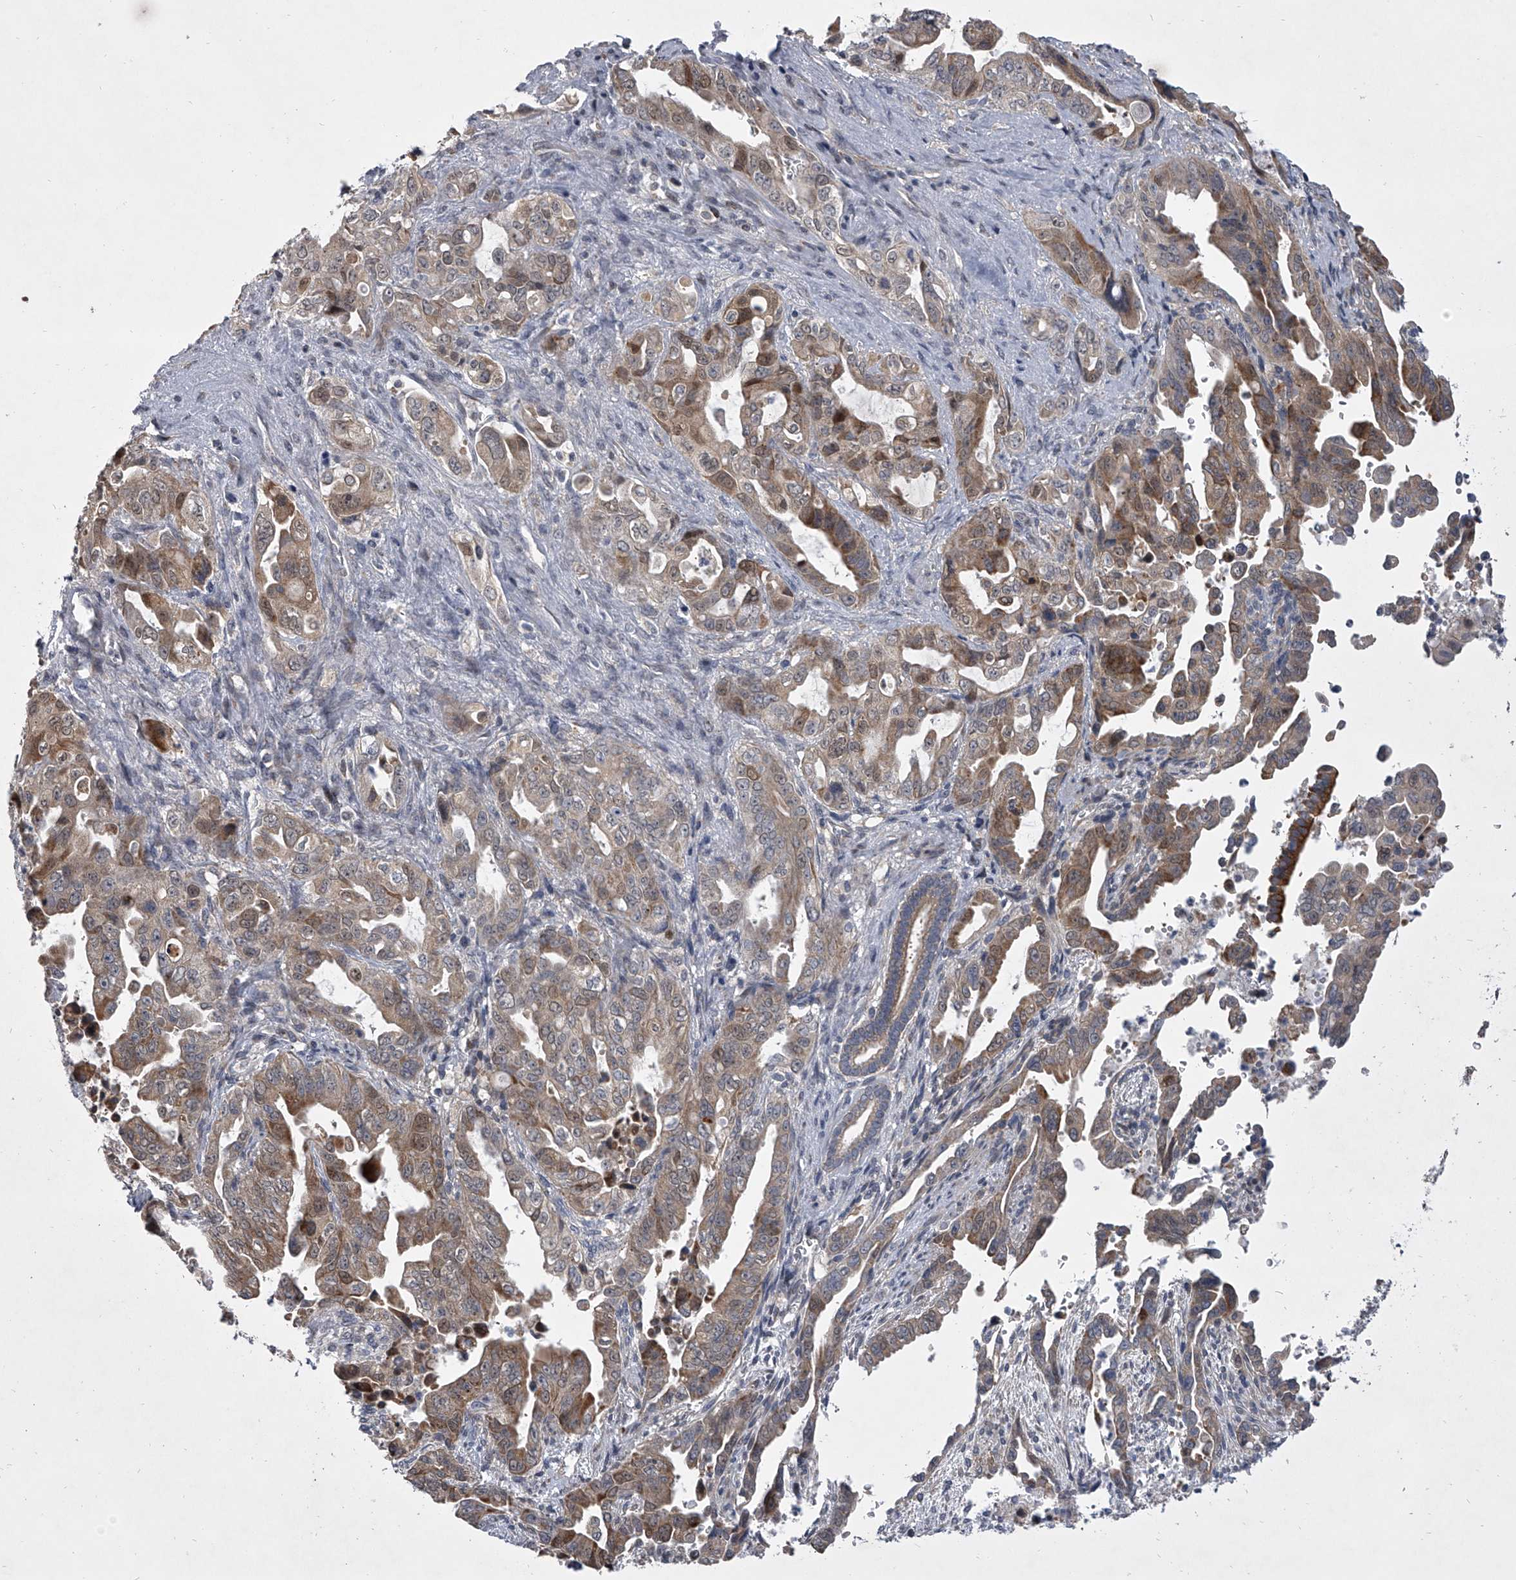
{"staining": {"intensity": "weak", "quantity": ">75%", "location": "cytoplasmic/membranous,nuclear"}, "tissue": "pancreatic cancer", "cell_type": "Tumor cells", "image_type": "cancer", "snomed": [{"axis": "morphology", "description": "Adenocarcinoma, NOS"}, {"axis": "topography", "description": "Pancreas"}], "caption": "Immunohistochemistry (IHC) image of human pancreatic cancer stained for a protein (brown), which exhibits low levels of weak cytoplasmic/membranous and nuclear staining in about >75% of tumor cells.", "gene": "HEATR6", "patient": {"sex": "male", "age": 70}}